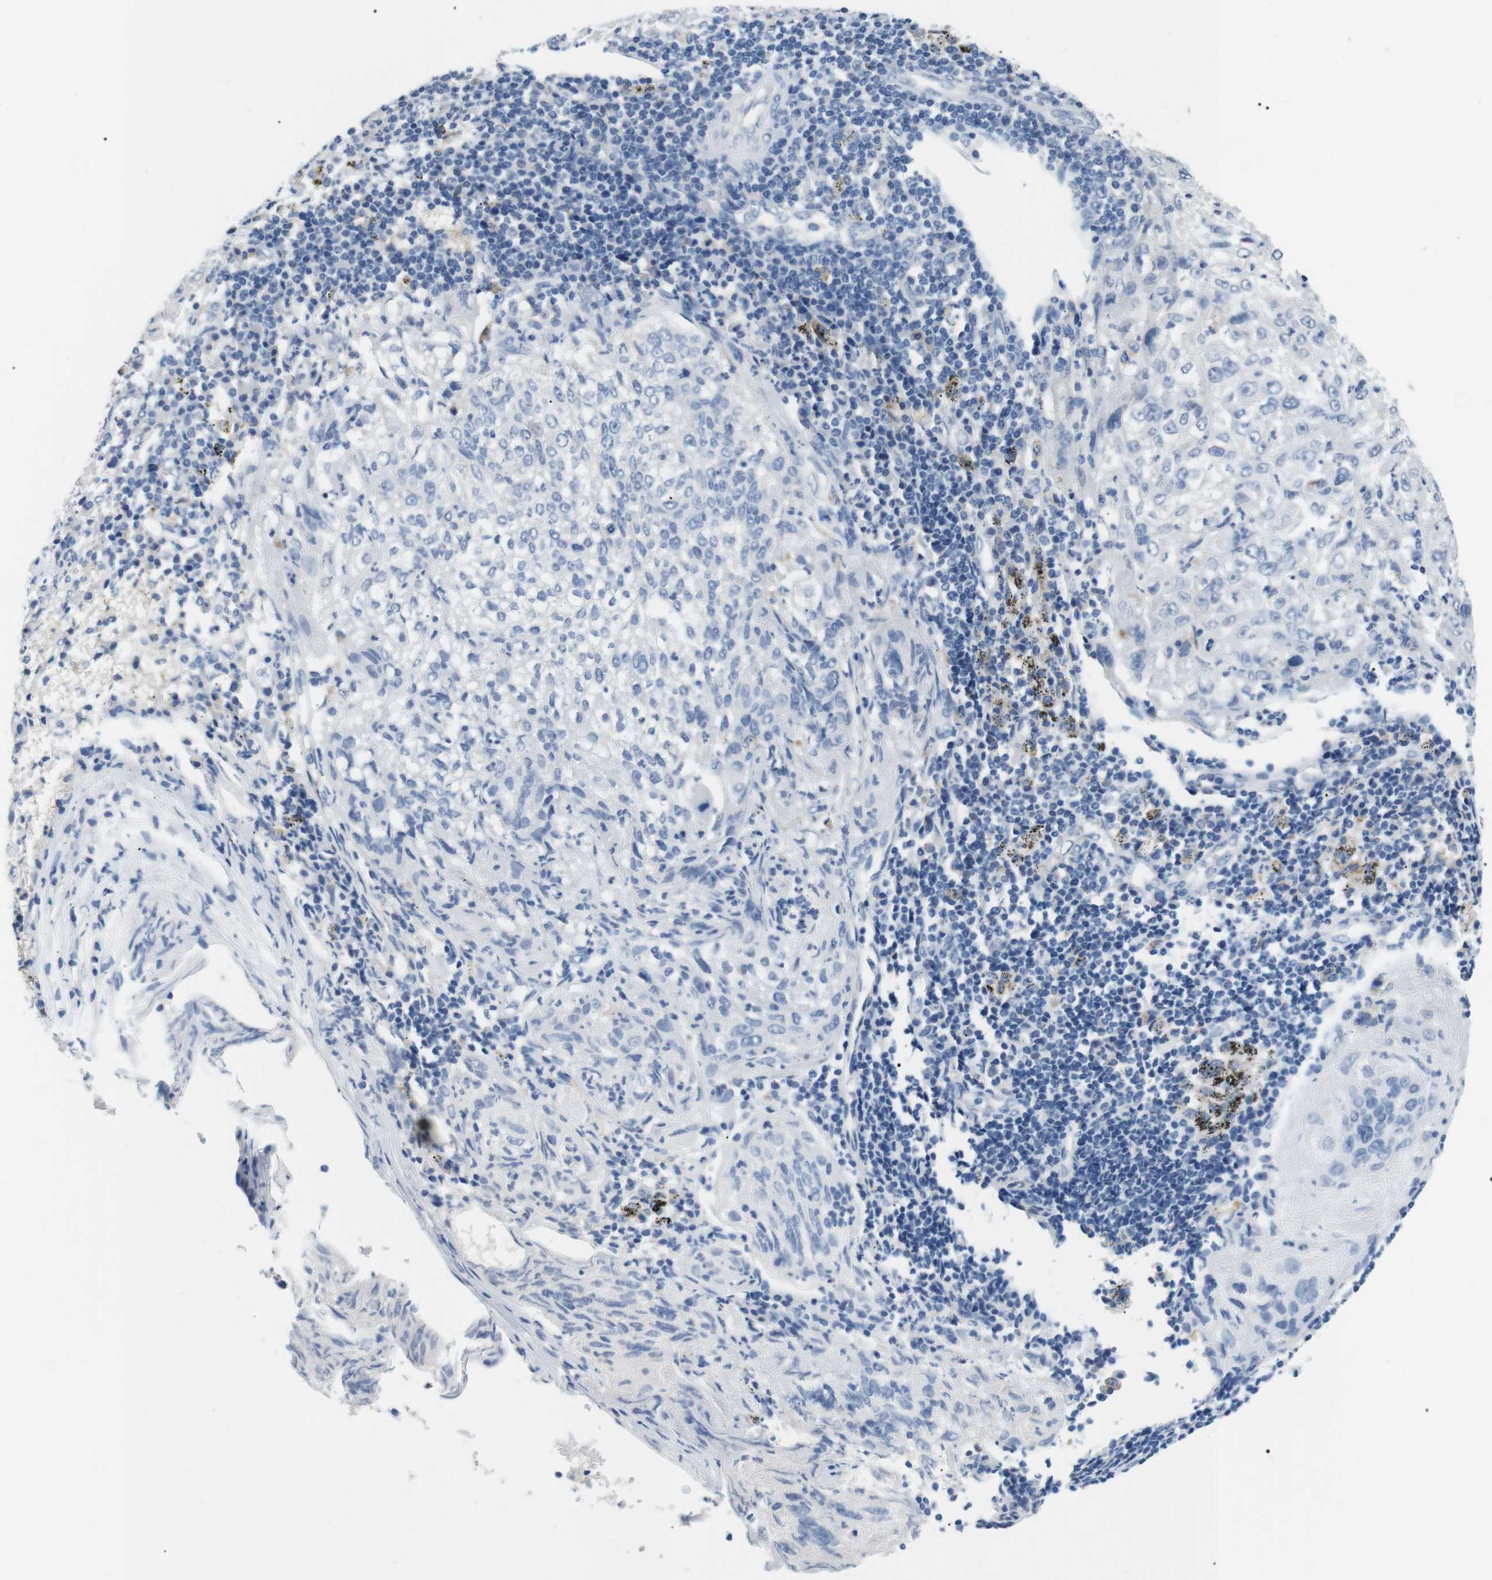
{"staining": {"intensity": "negative", "quantity": "none", "location": "none"}, "tissue": "lung cancer", "cell_type": "Tumor cells", "image_type": "cancer", "snomed": [{"axis": "morphology", "description": "Inflammation, NOS"}, {"axis": "morphology", "description": "Squamous cell carcinoma, NOS"}, {"axis": "topography", "description": "Lymph node"}, {"axis": "topography", "description": "Soft tissue"}, {"axis": "topography", "description": "Lung"}], "caption": "A micrograph of squamous cell carcinoma (lung) stained for a protein demonstrates no brown staining in tumor cells. (Stains: DAB (3,3'-diaminobenzidine) IHC with hematoxylin counter stain, Microscopy: brightfield microscopy at high magnification).", "gene": "FCGRT", "patient": {"sex": "male", "age": 66}}